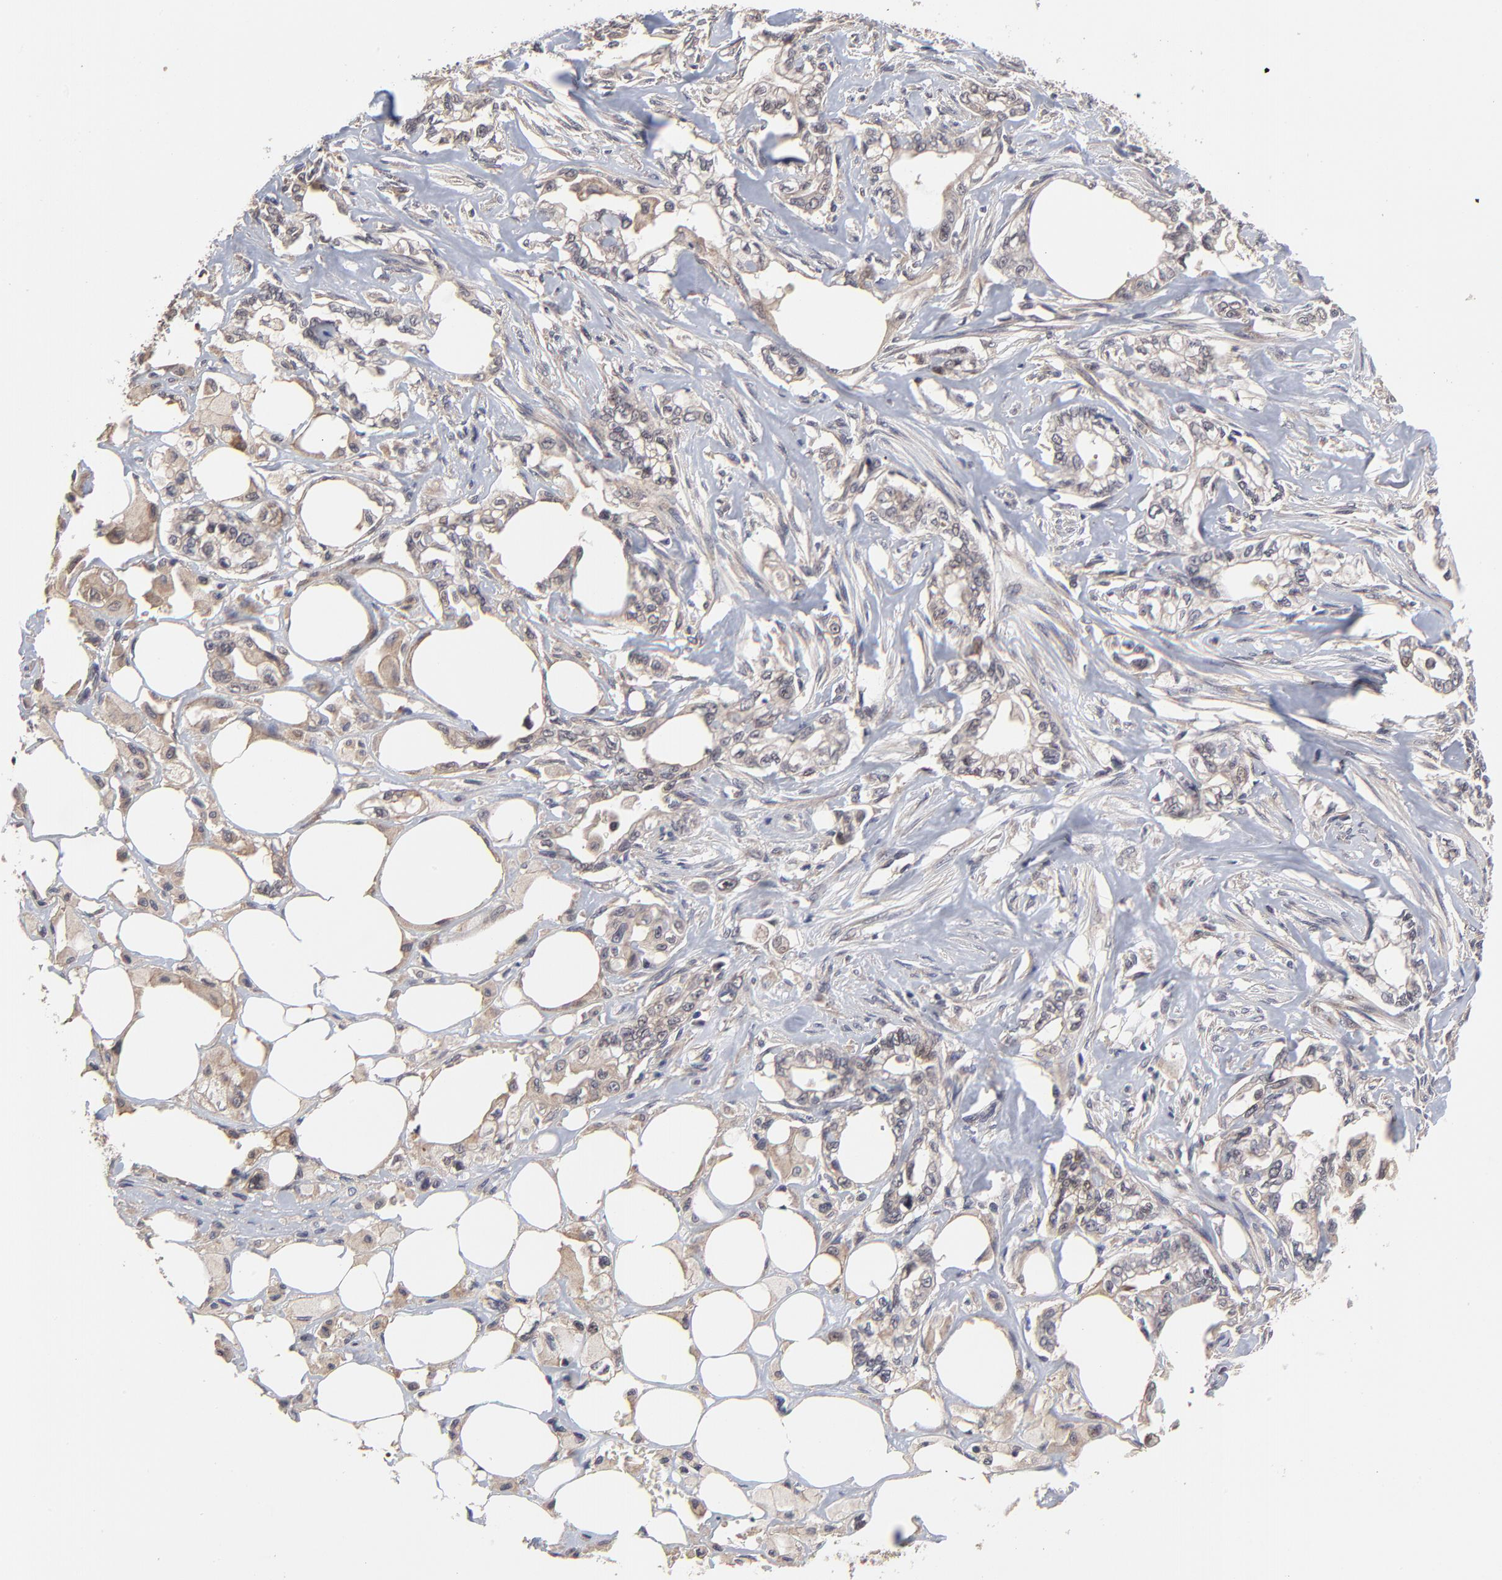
{"staining": {"intensity": "moderate", "quantity": ">75%", "location": "cytoplasmic/membranous"}, "tissue": "pancreatic cancer", "cell_type": "Tumor cells", "image_type": "cancer", "snomed": [{"axis": "morphology", "description": "Normal tissue, NOS"}, {"axis": "topography", "description": "Pancreas"}], "caption": "This is an image of immunohistochemistry staining of pancreatic cancer, which shows moderate positivity in the cytoplasmic/membranous of tumor cells.", "gene": "FRMD8", "patient": {"sex": "male", "age": 42}}